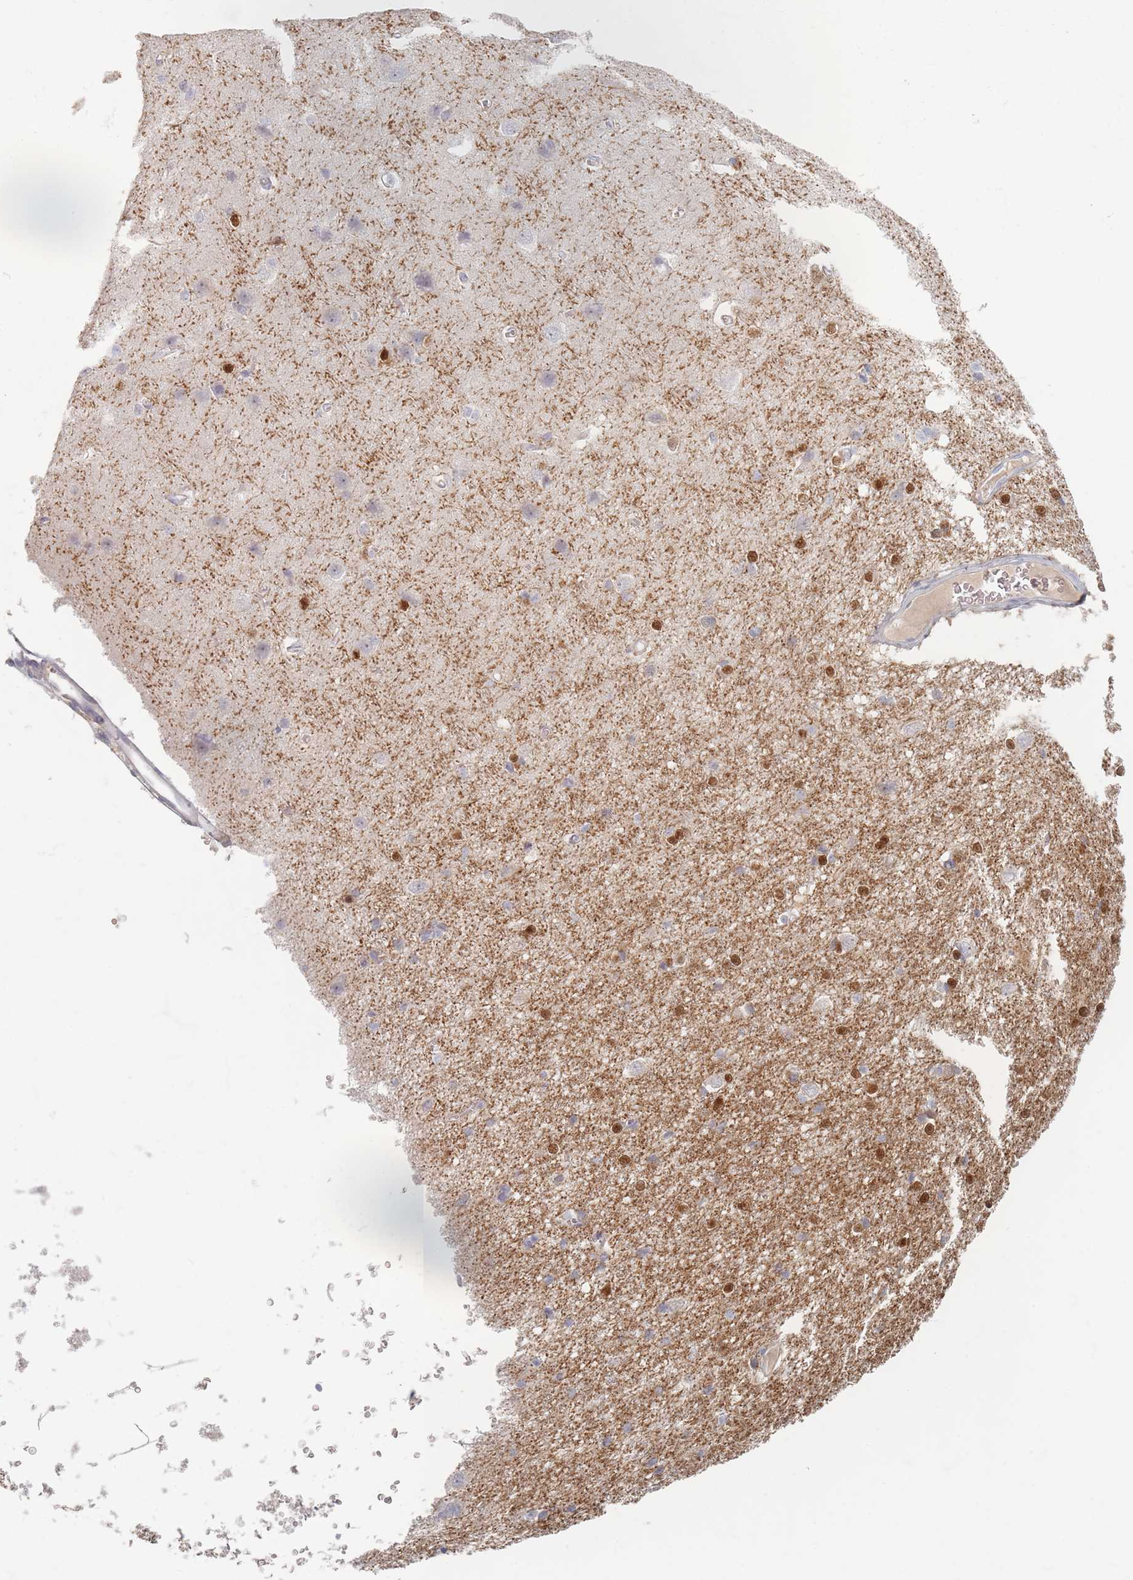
{"staining": {"intensity": "negative", "quantity": "none", "location": "none"}, "tissue": "cerebral cortex", "cell_type": "Endothelial cells", "image_type": "normal", "snomed": [{"axis": "morphology", "description": "Normal tissue, NOS"}, {"axis": "topography", "description": "Cerebral cortex"}], "caption": "Histopathology image shows no protein staining in endothelial cells of unremarkable cerebral cortex.", "gene": "ENSG00000251357", "patient": {"sex": "male", "age": 37}}